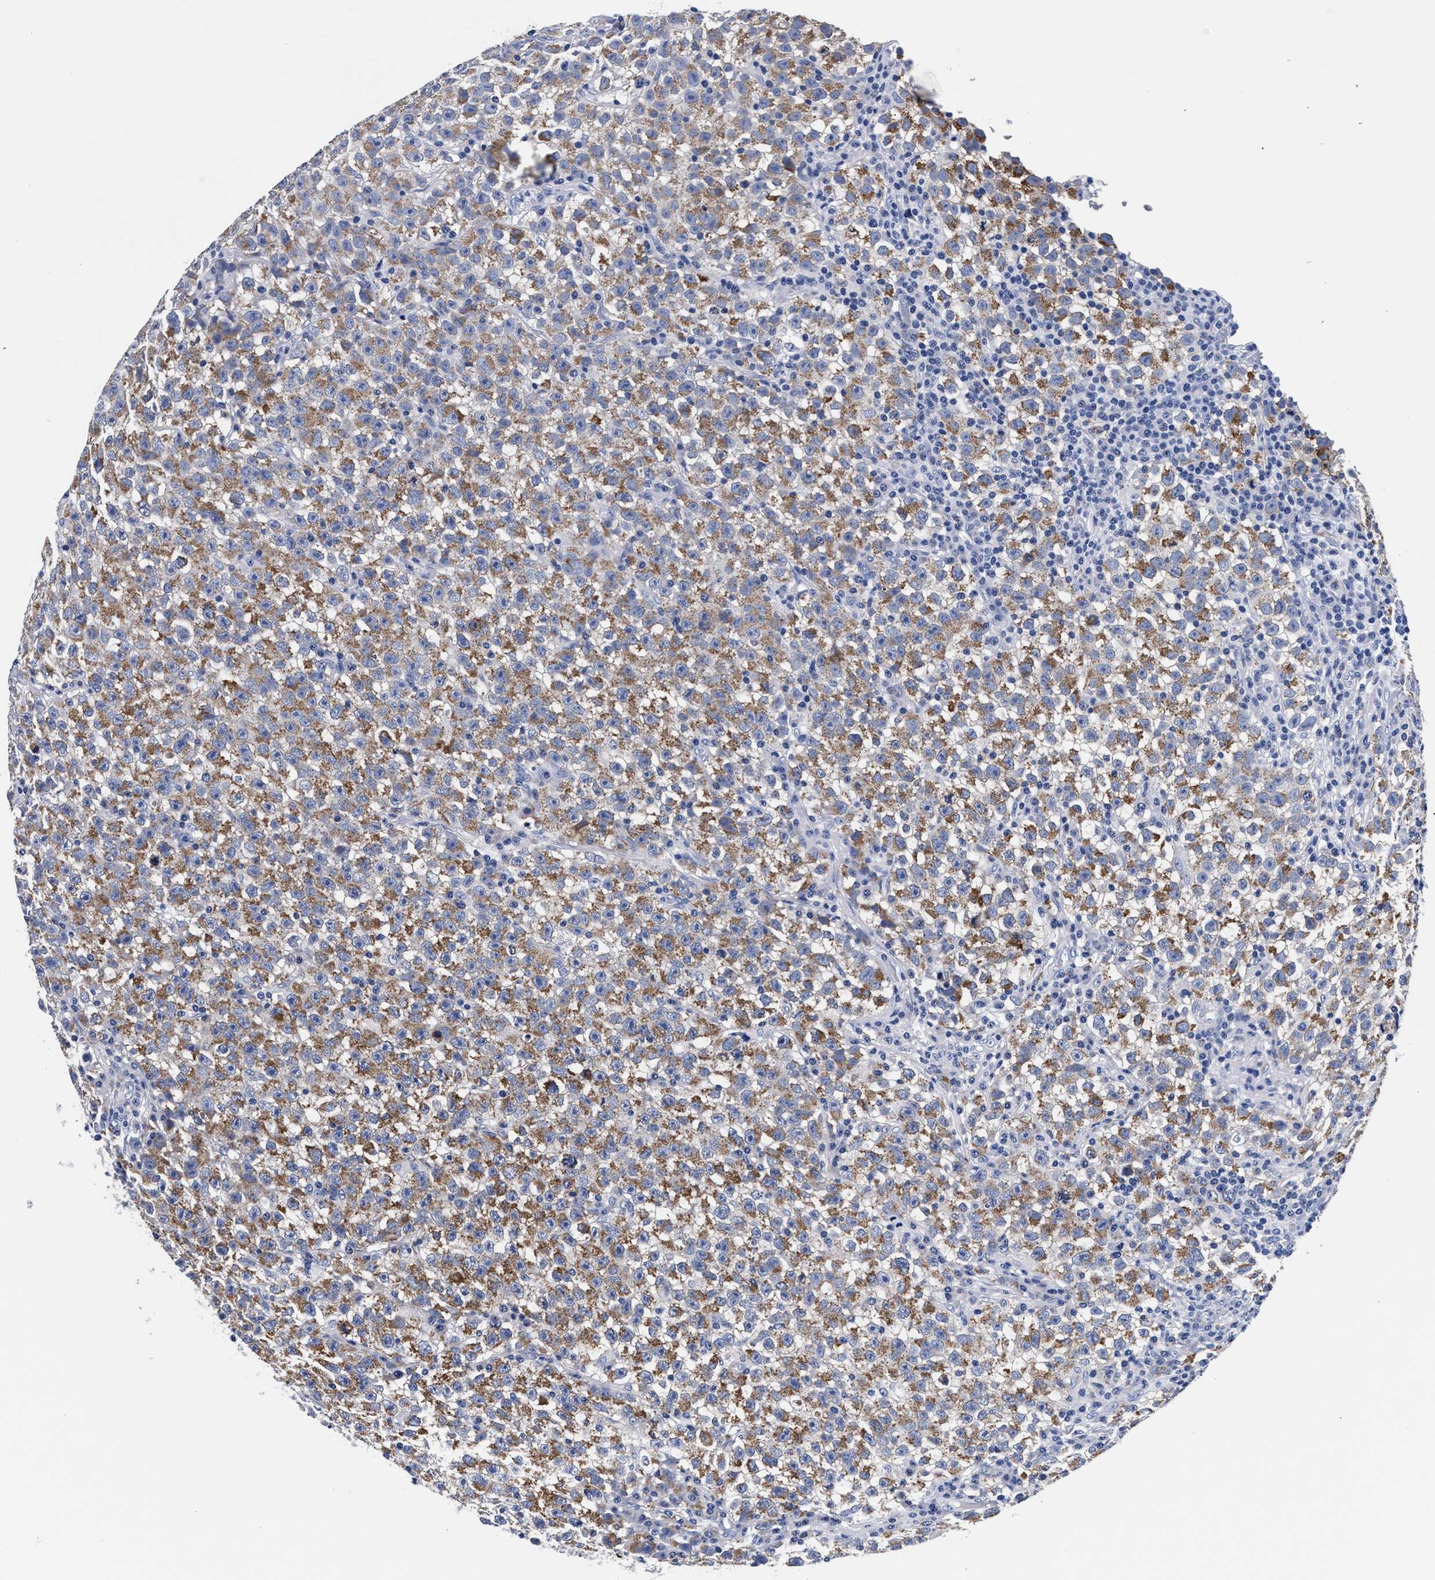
{"staining": {"intensity": "moderate", "quantity": ">75%", "location": "cytoplasmic/membranous"}, "tissue": "testis cancer", "cell_type": "Tumor cells", "image_type": "cancer", "snomed": [{"axis": "morphology", "description": "Seminoma, NOS"}, {"axis": "topography", "description": "Testis"}], "caption": "A medium amount of moderate cytoplasmic/membranous expression is present in approximately >75% of tumor cells in seminoma (testis) tissue. (brown staining indicates protein expression, while blue staining denotes nuclei).", "gene": "RAB3B", "patient": {"sex": "male", "age": 22}}